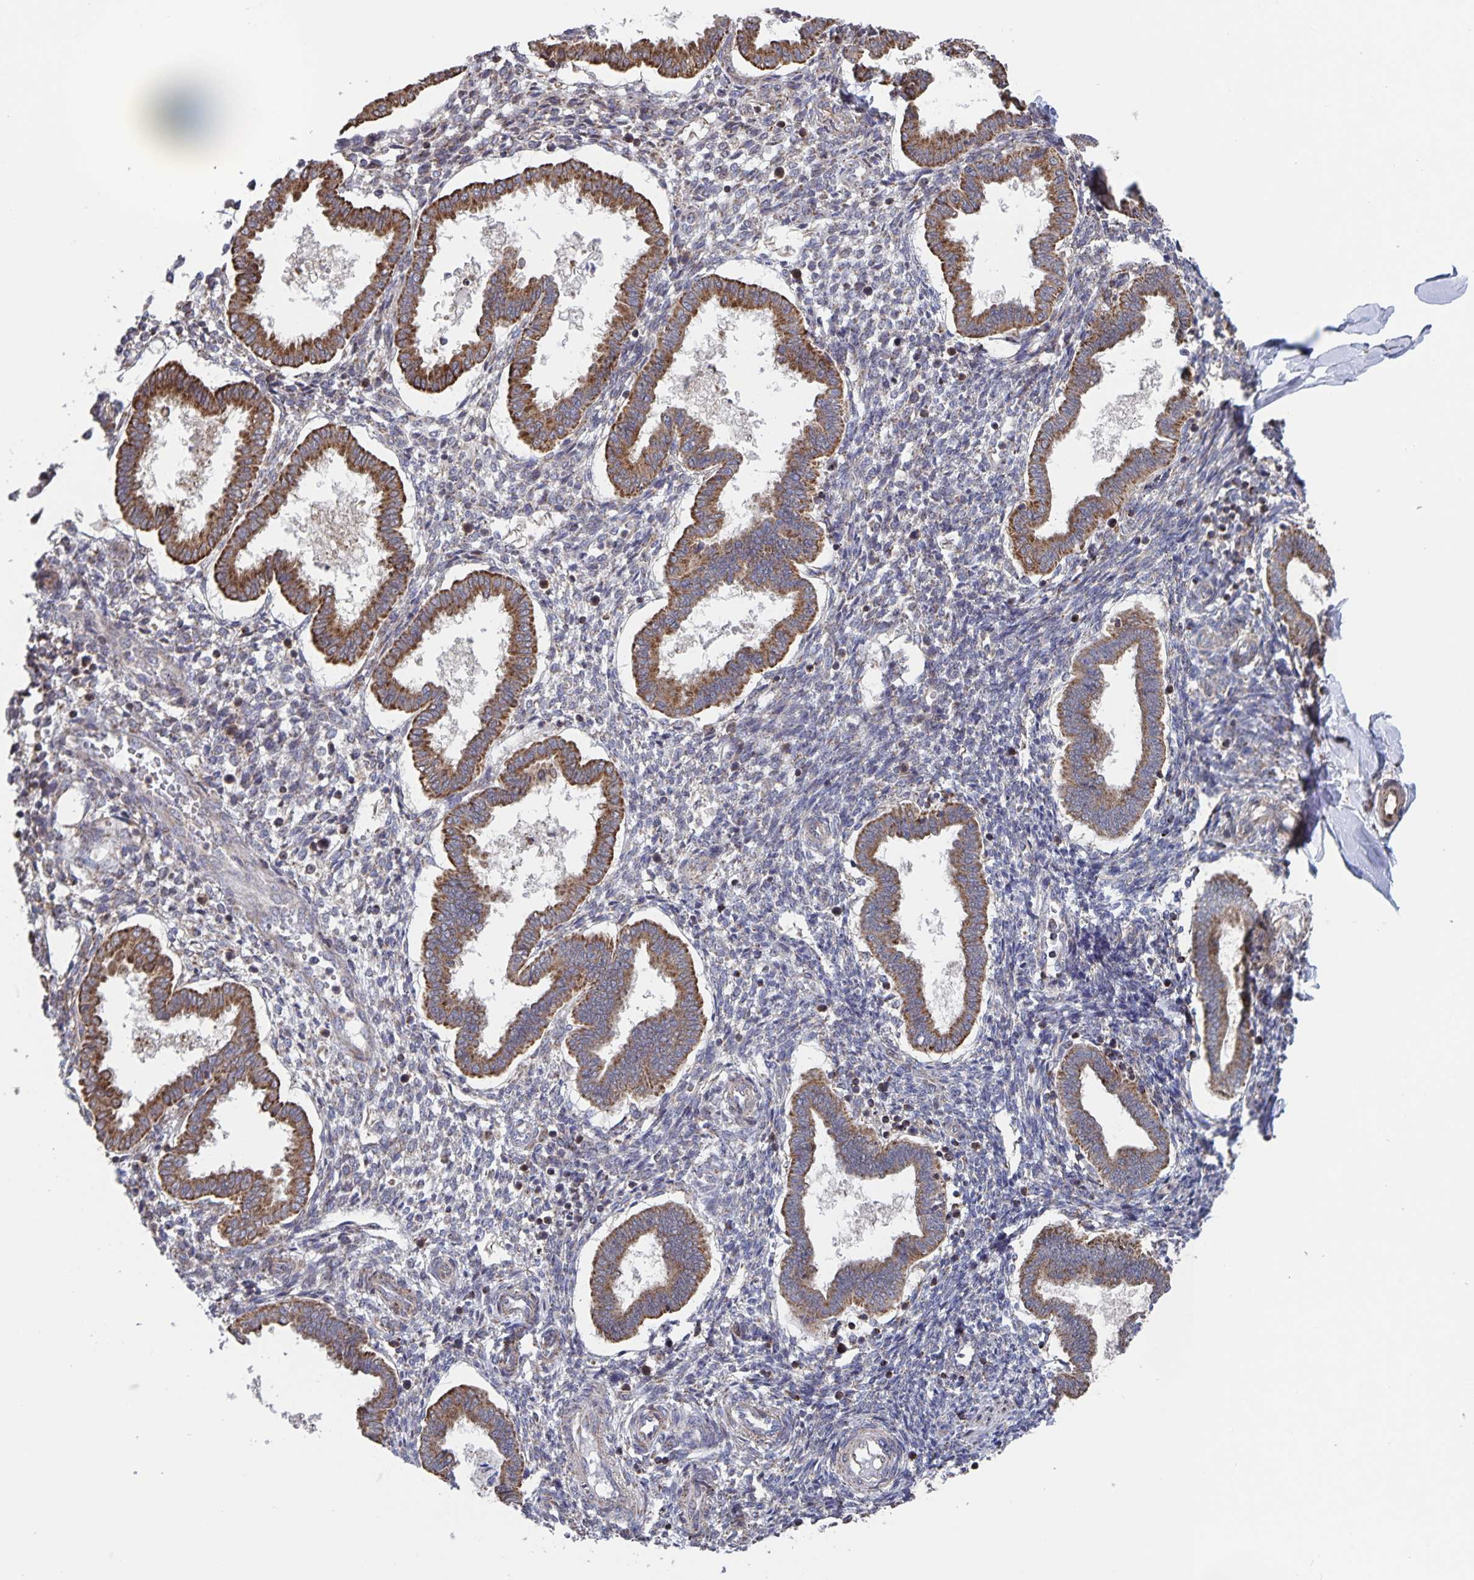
{"staining": {"intensity": "negative", "quantity": "none", "location": "none"}, "tissue": "endometrium", "cell_type": "Cells in endometrial stroma", "image_type": "normal", "snomed": [{"axis": "morphology", "description": "Normal tissue, NOS"}, {"axis": "topography", "description": "Endometrium"}], "caption": "Immunohistochemistry (IHC) image of normal endometrium: human endometrium stained with DAB (3,3'-diaminobenzidine) displays no significant protein expression in cells in endometrial stroma.", "gene": "ACACA", "patient": {"sex": "female", "age": 24}}